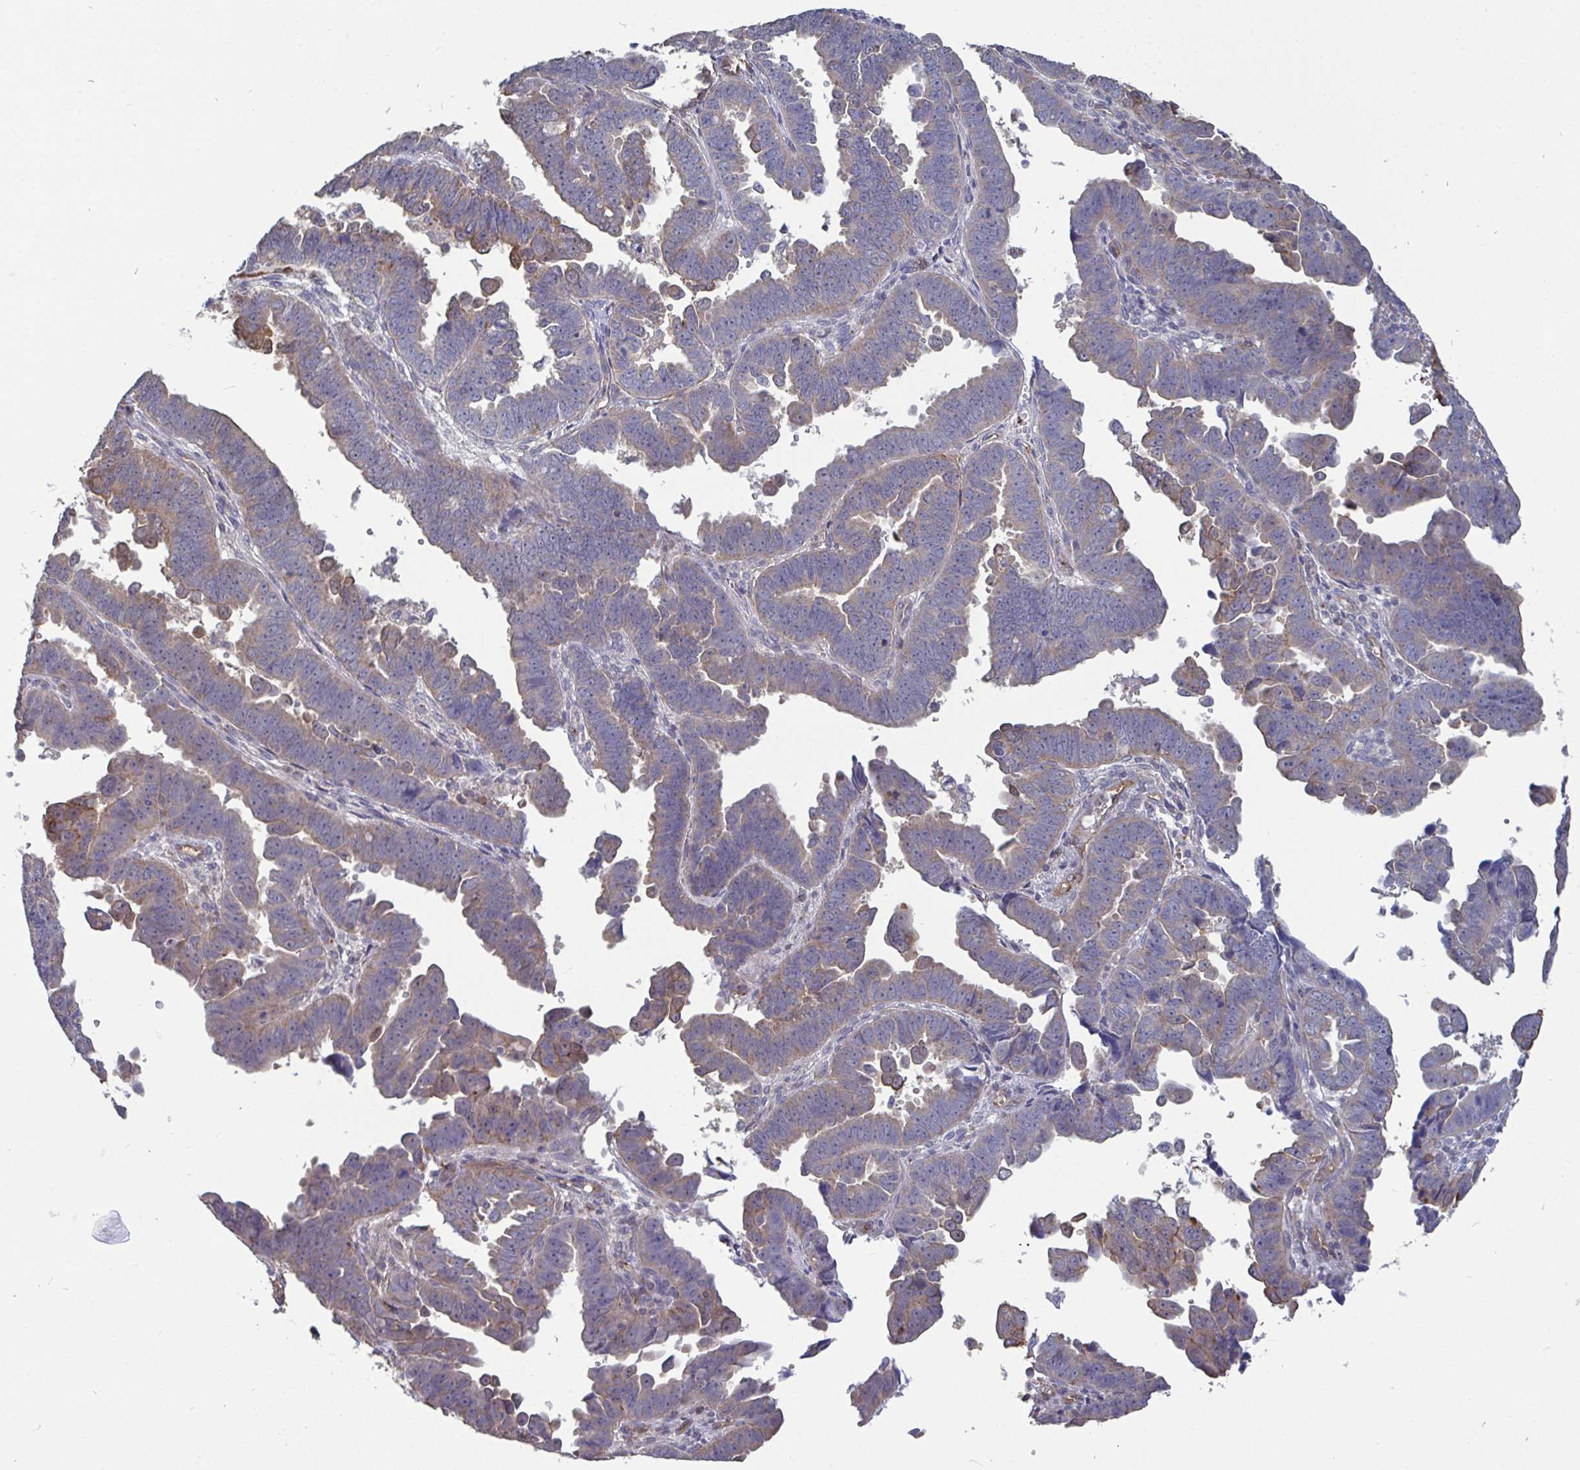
{"staining": {"intensity": "negative", "quantity": "none", "location": "none"}, "tissue": "endometrial cancer", "cell_type": "Tumor cells", "image_type": "cancer", "snomed": [{"axis": "morphology", "description": "Adenocarcinoma, NOS"}, {"axis": "topography", "description": "Endometrium"}], "caption": "Endometrial cancer (adenocarcinoma) stained for a protein using immunohistochemistry (IHC) demonstrates no positivity tumor cells.", "gene": "ISCU", "patient": {"sex": "female", "age": 75}}